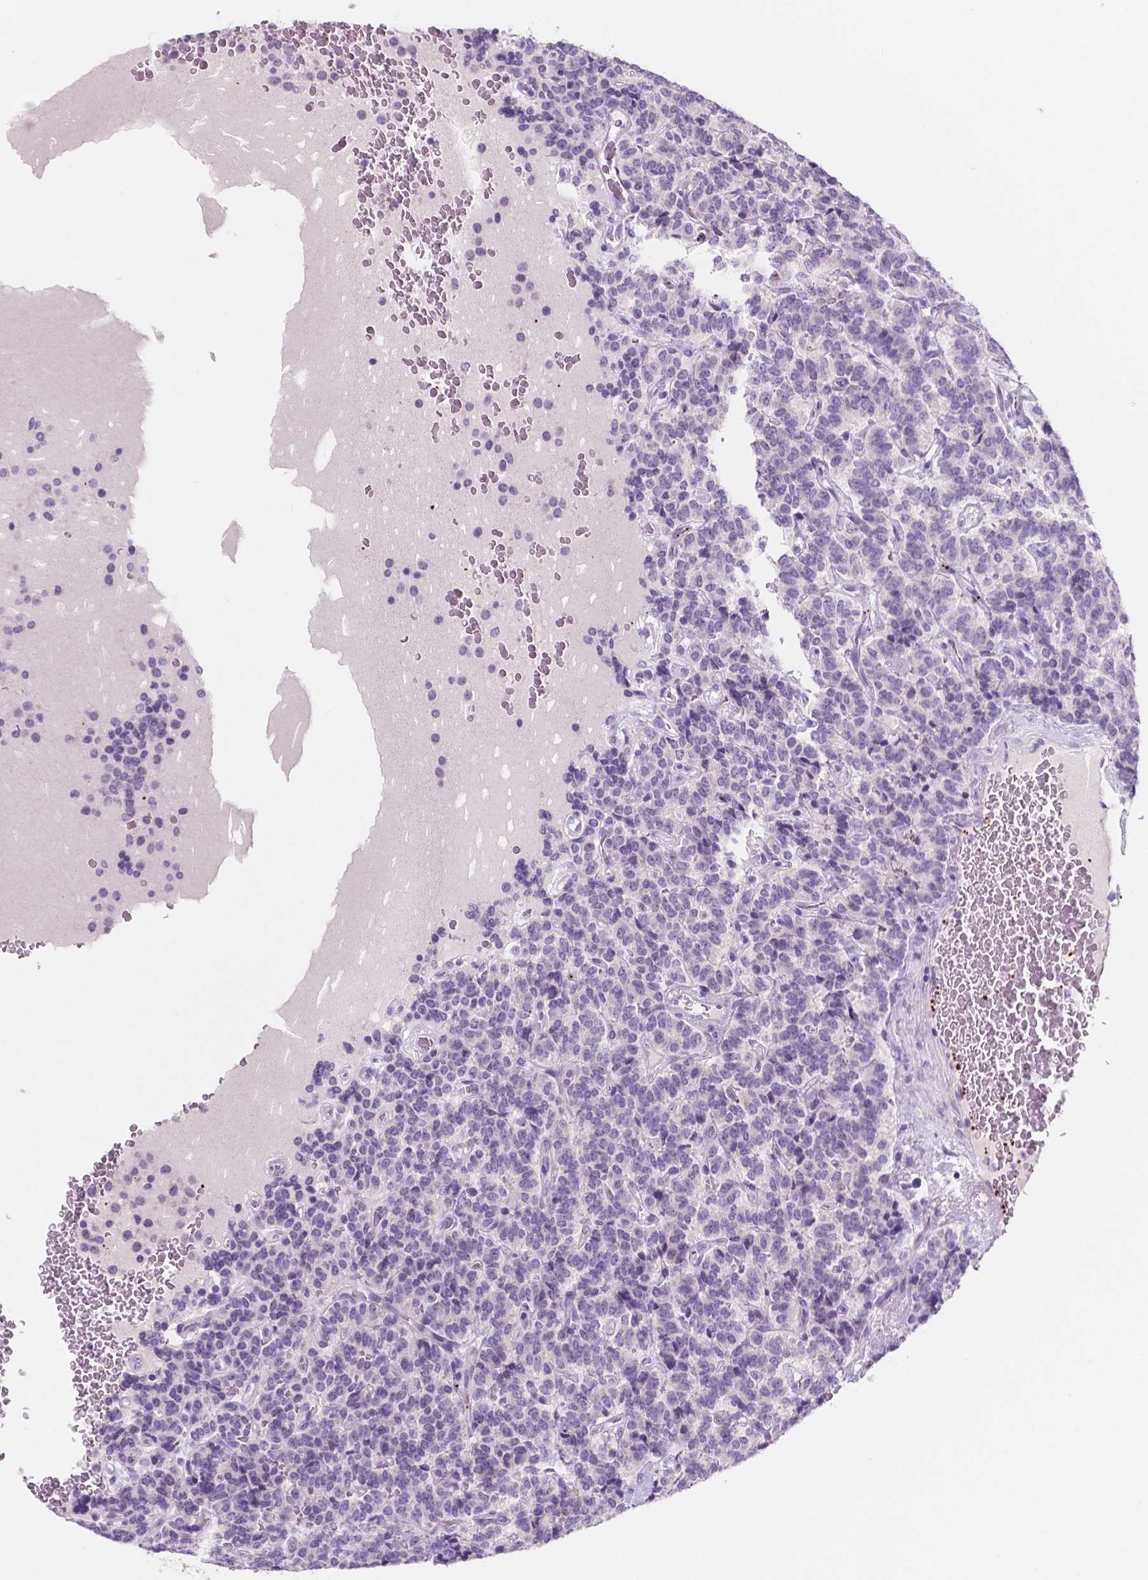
{"staining": {"intensity": "negative", "quantity": "none", "location": "none"}, "tissue": "carcinoid", "cell_type": "Tumor cells", "image_type": "cancer", "snomed": [{"axis": "morphology", "description": "Carcinoid, malignant, NOS"}, {"axis": "topography", "description": "Pancreas"}], "caption": "There is no significant positivity in tumor cells of carcinoid (malignant).", "gene": "EBLN2", "patient": {"sex": "male", "age": 36}}